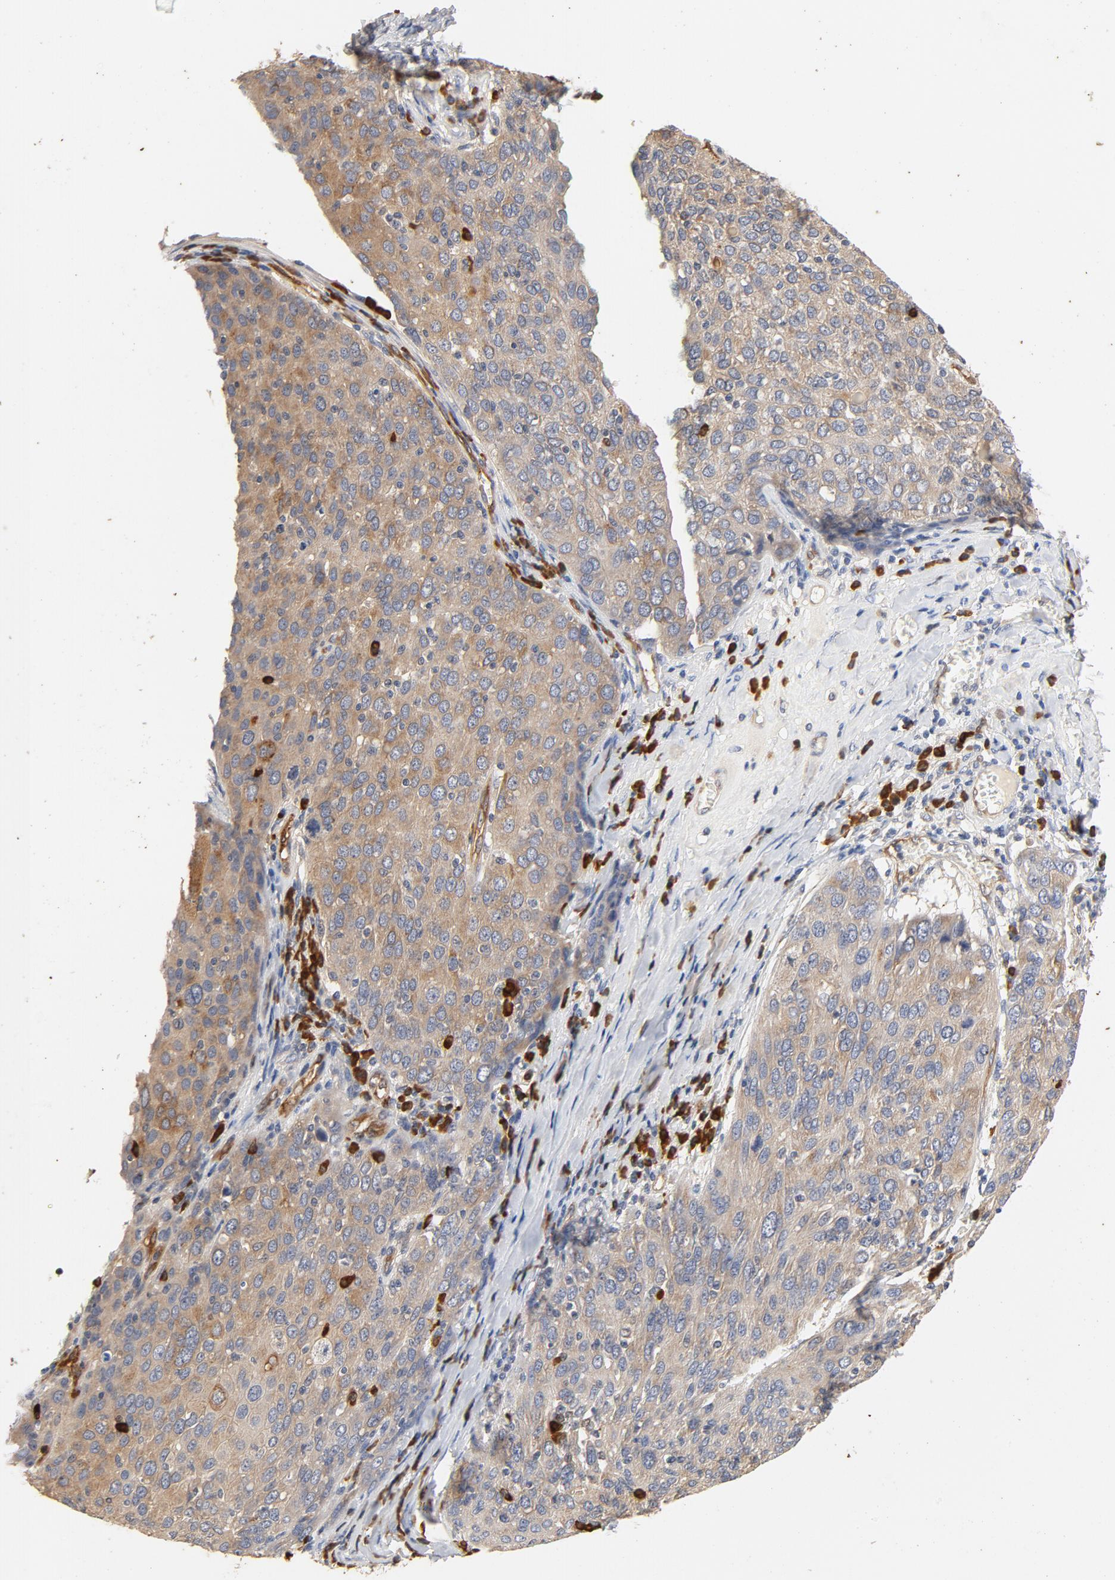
{"staining": {"intensity": "weak", "quantity": ">75%", "location": "cytoplasmic/membranous"}, "tissue": "ovarian cancer", "cell_type": "Tumor cells", "image_type": "cancer", "snomed": [{"axis": "morphology", "description": "Carcinoma, endometroid"}, {"axis": "topography", "description": "Ovary"}], "caption": "Immunohistochemistry (IHC) (DAB) staining of ovarian endometroid carcinoma displays weak cytoplasmic/membranous protein positivity in about >75% of tumor cells. (brown staining indicates protein expression, while blue staining denotes nuclei).", "gene": "UBE2J1", "patient": {"sex": "female", "age": 50}}